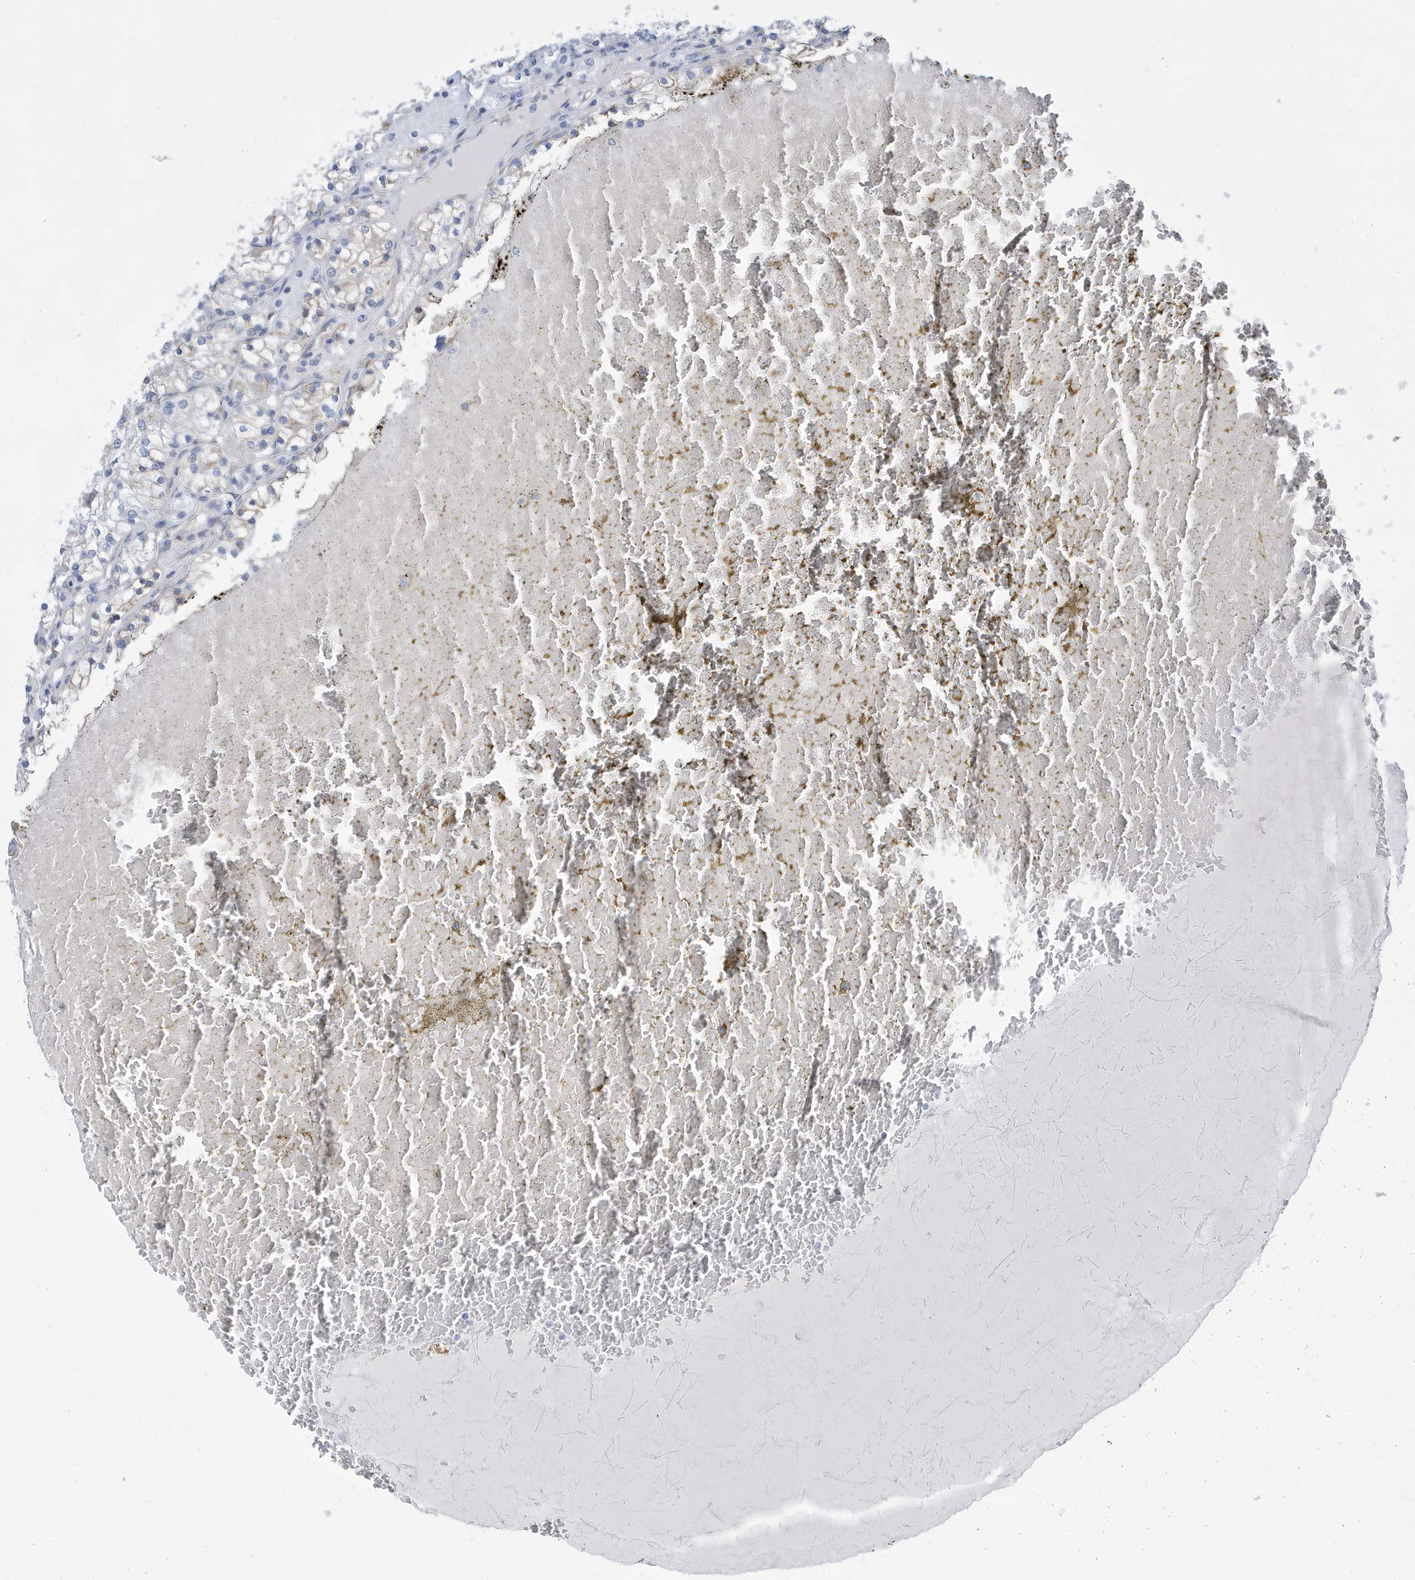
{"staining": {"intensity": "weak", "quantity": "25%-75%", "location": "cytoplasmic/membranous"}, "tissue": "renal cancer", "cell_type": "Tumor cells", "image_type": "cancer", "snomed": [{"axis": "morphology", "description": "Normal tissue, NOS"}, {"axis": "morphology", "description": "Adenocarcinoma, NOS"}, {"axis": "topography", "description": "Kidney"}], "caption": "There is low levels of weak cytoplasmic/membranous positivity in tumor cells of renal cancer, as demonstrated by immunohistochemical staining (brown color).", "gene": "SEMA3F", "patient": {"sex": "male", "age": 68}}